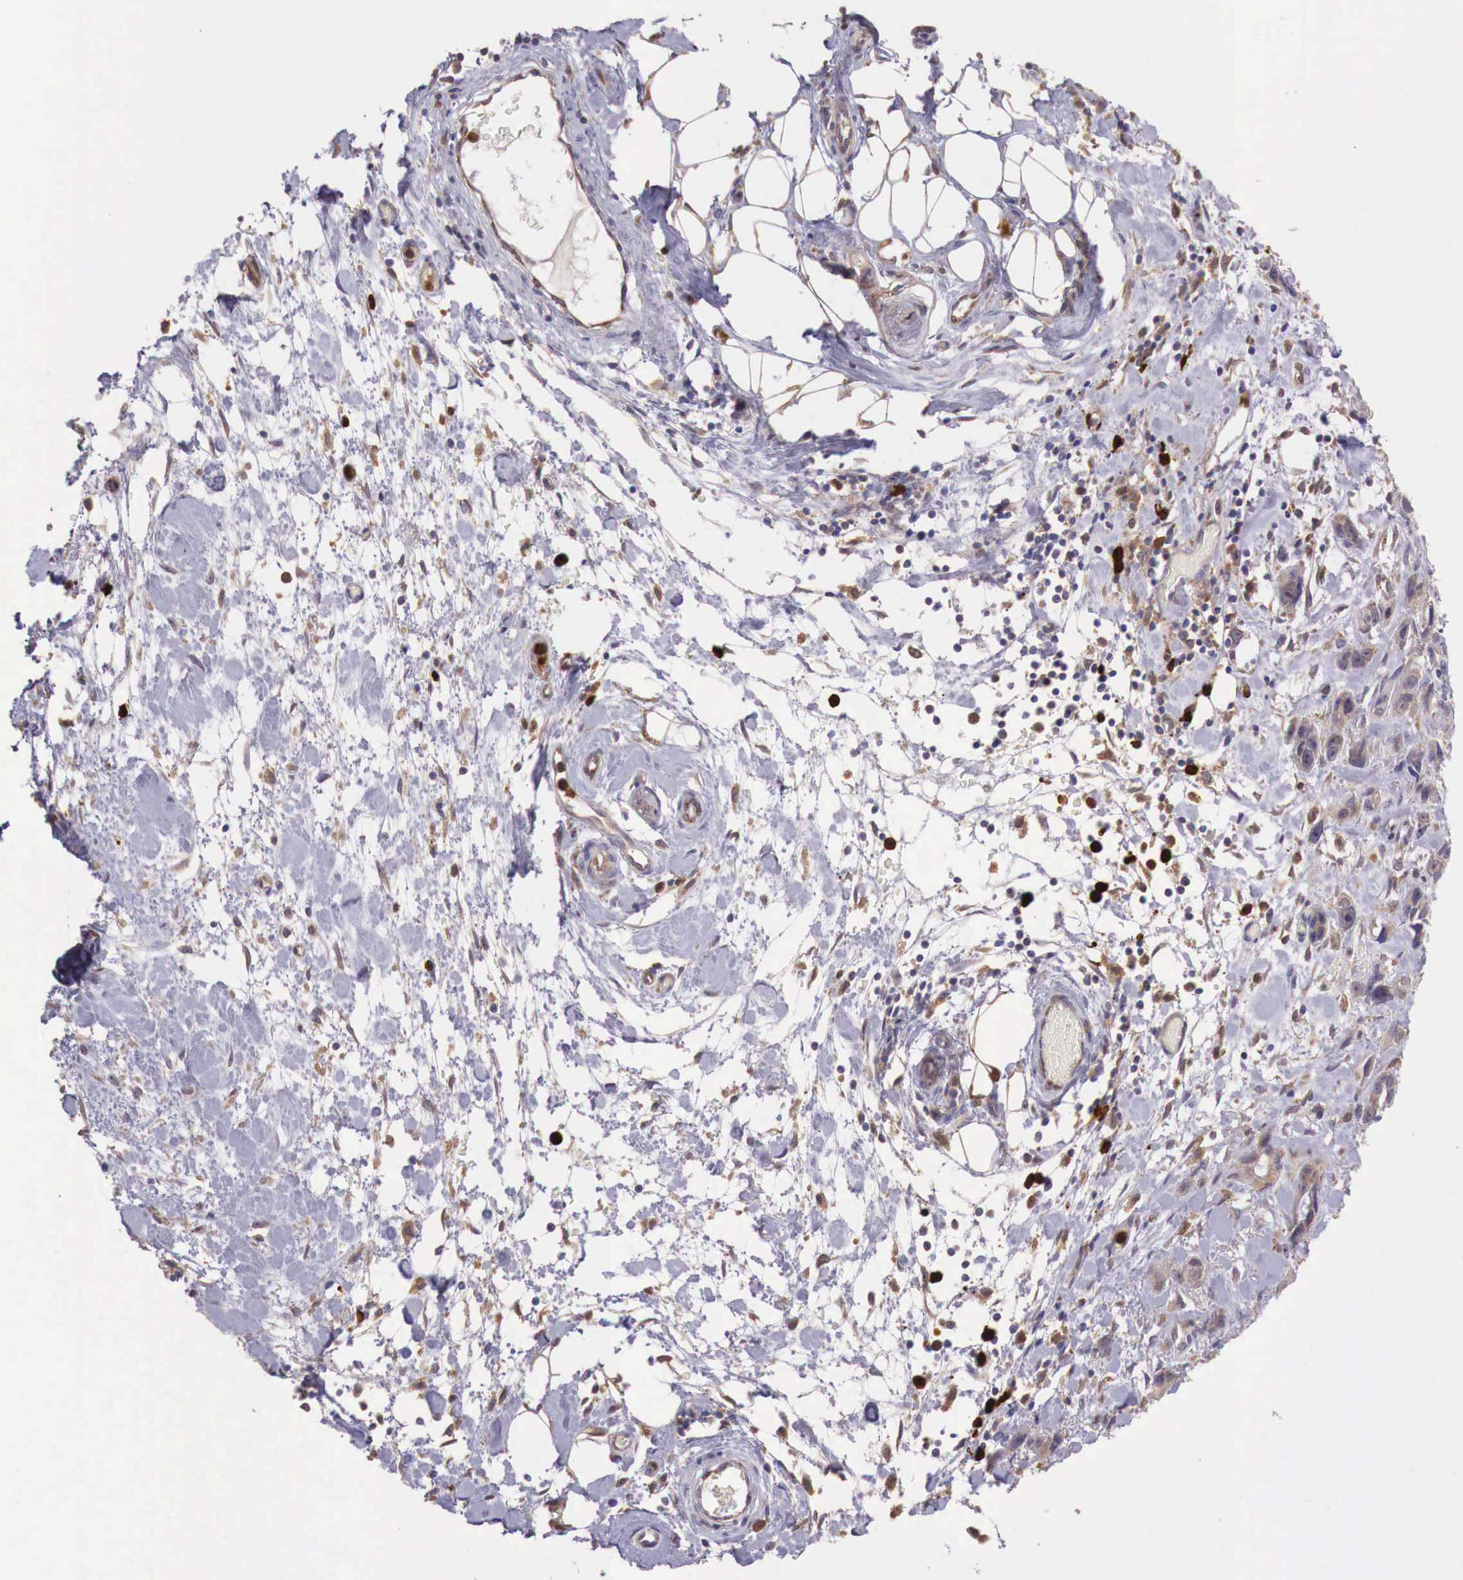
{"staining": {"intensity": "weak", "quantity": ">75%", "location": "cytoplasmic/membranous"}, "tissue": "stomach cancer", "cell_type": "Tumor cells", "image_type": "cancer", "snomed": [{"axis": "morphology", "description": "Adenocarcinoma, NOS"}, {"axis": "topography", "description": "Stomach, upper"}], "caption": "Protein staining by immunohistochemistry (IHC) reveals weak cytoplasmic/membranous positivity in approximately >75% of tumor cells in adenocarcinoma (stomach).", "gene": "GAB2", "patient": {"sex": "male", "age": 47}}